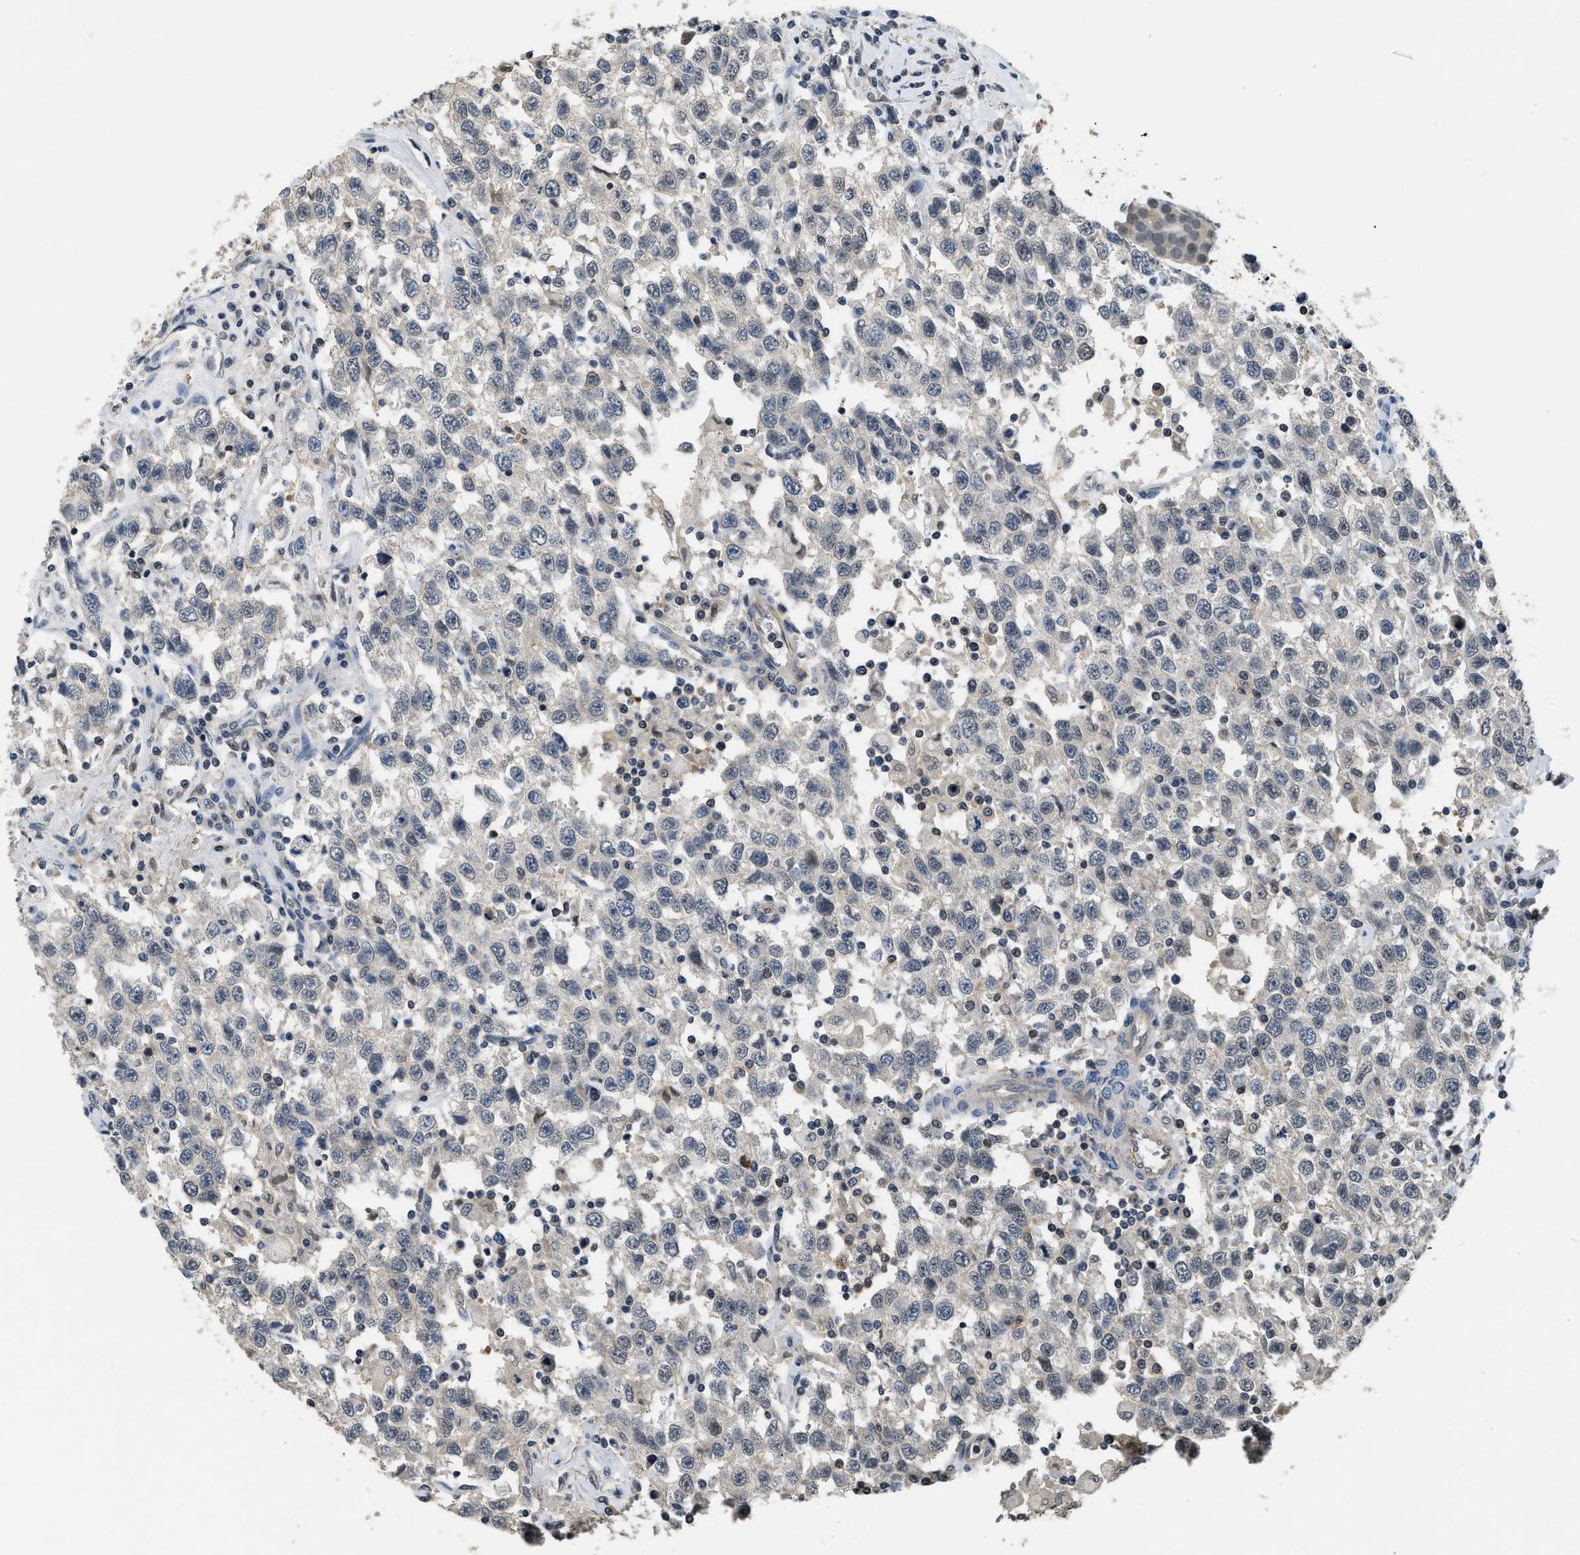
{"staining": {"intensity": "negative", "quantity": "none", "location": "none"}, "tissue": "testis cancer", "cell_type": "Tumor cells", "image_type": "cancer", "snomed": [{"axis": "morphology", "description": "Seminoma, NOS"}, {"axis": "topography", "description": "Testis"}], "caption": "Testis cancer was stained to show a protein in brown. There is no significant staining in tumor cells. (DAB (3,3'-diaminobenzidine) immunohistochemistry, high magnification).", "gene": "TES", "patient": {"sex": "male", "age": 41}}